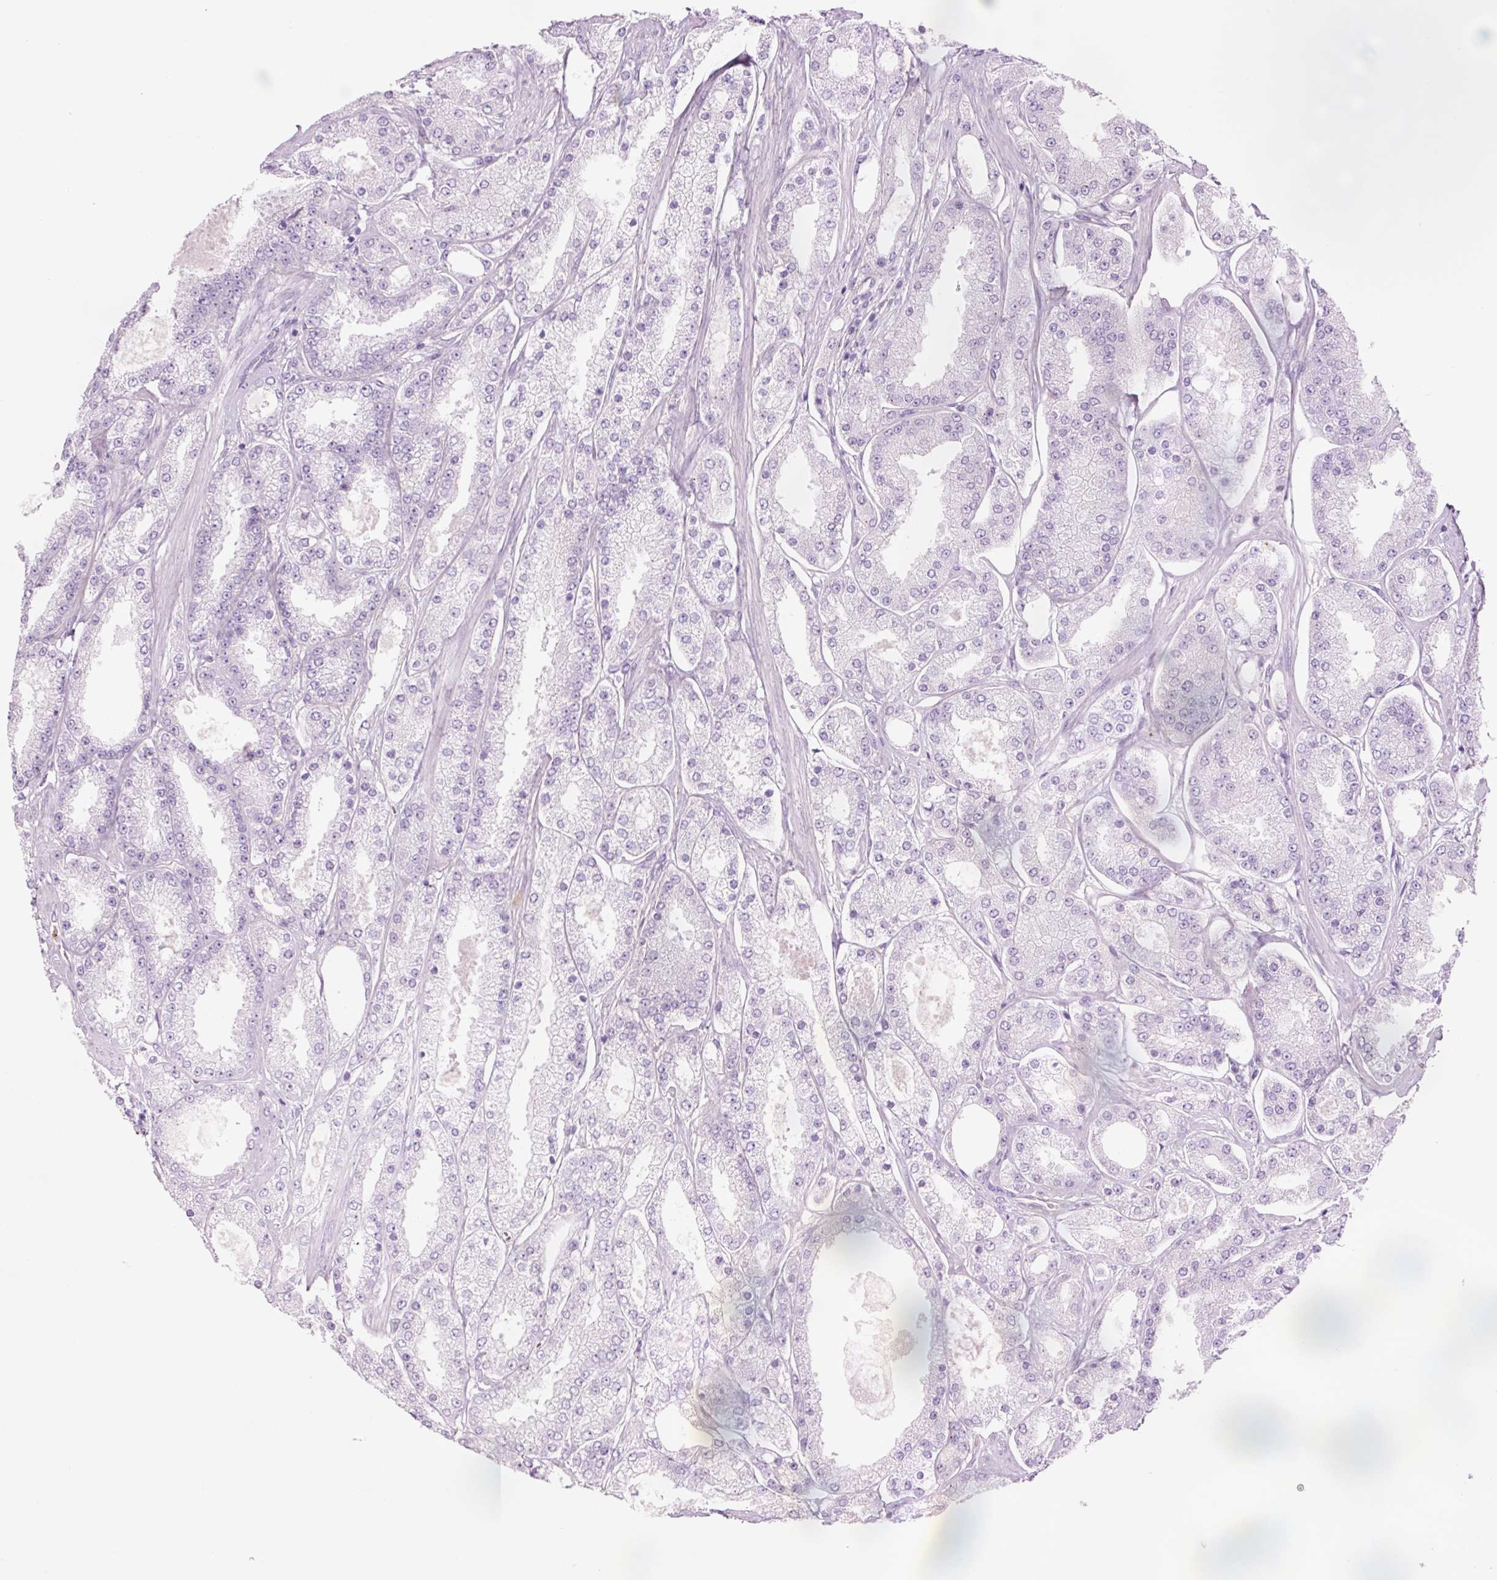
{"staining": {"intensity": "negative", "quantity": "none", "location": "none"}, "tissue": "prostate cancer", "cell_type": "Tumor cells", "image_type": "cancer", "snomed": [{"axis": "morphology", "description": "Adenocarcinoma, High grade"}, {"axis": "topography", "description": "Prostate"}], "caption": "DAB (3,3'-diaminobenzidine) immunohistochemical staining of human high-grade adenocarcinoma (prostate) shows no significant positivity in tumor cells.", "gene": "HSPA4L", "patient": {"sex": "male", "age": 69}}